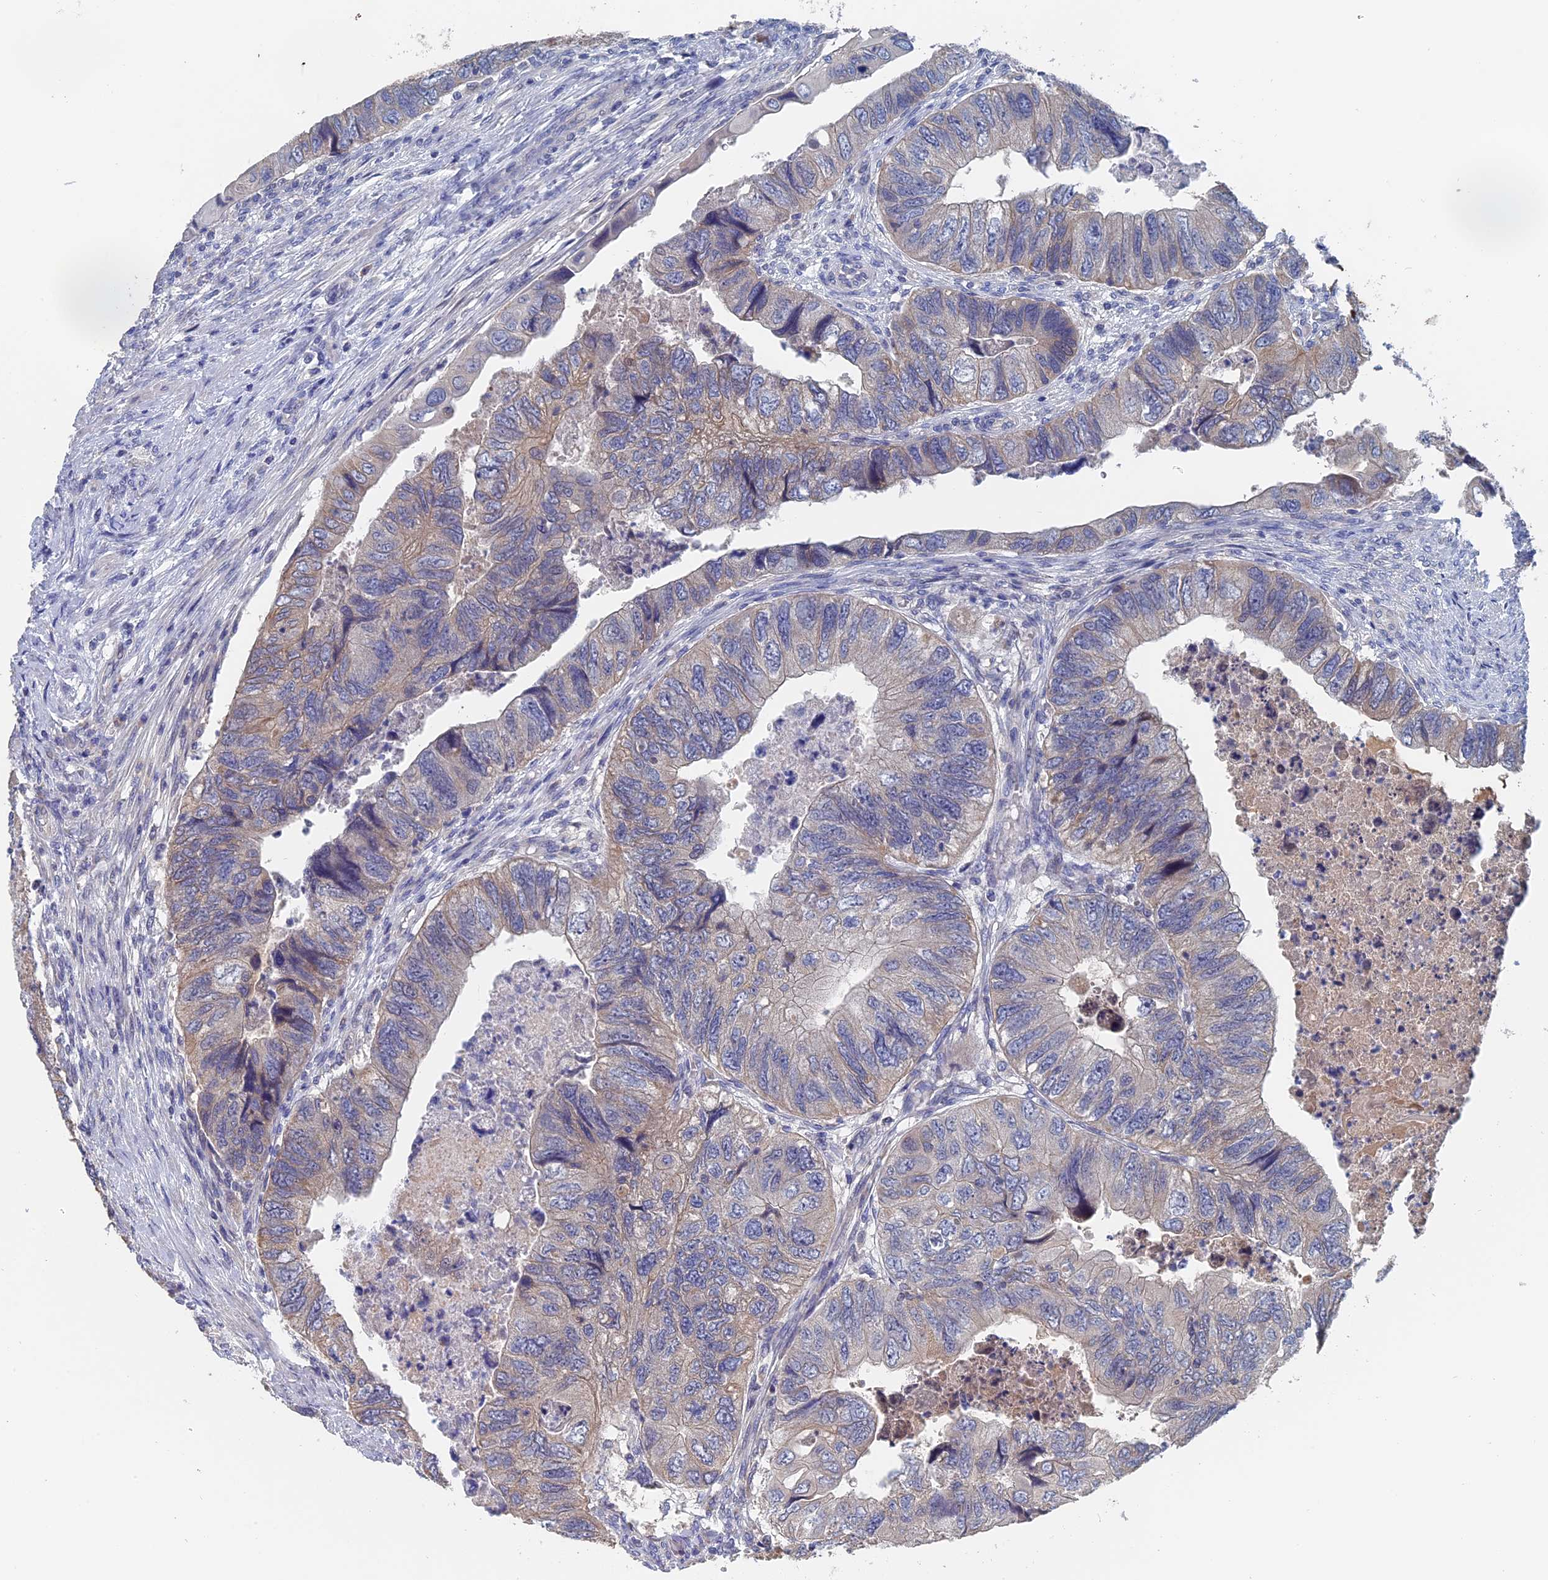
{"staining": {"intensity": "weak", "quantity": "<25%", "location": "cytoplasmic/membranous"}, "tissue": "colorectal cancer", "cell_type": "Tumor cells", "image_type": "cancer", "snomed": [{"axis": "morphology", "description": "Adenocarcinoma, NOS"}, {"axis": "topography", "description": "Rectum"}], "caption": "Tumor cells show no significant expression in colorectal cancer.", "gene": "SLC33A1", "patient": {"sex": "male", "age": 63}}